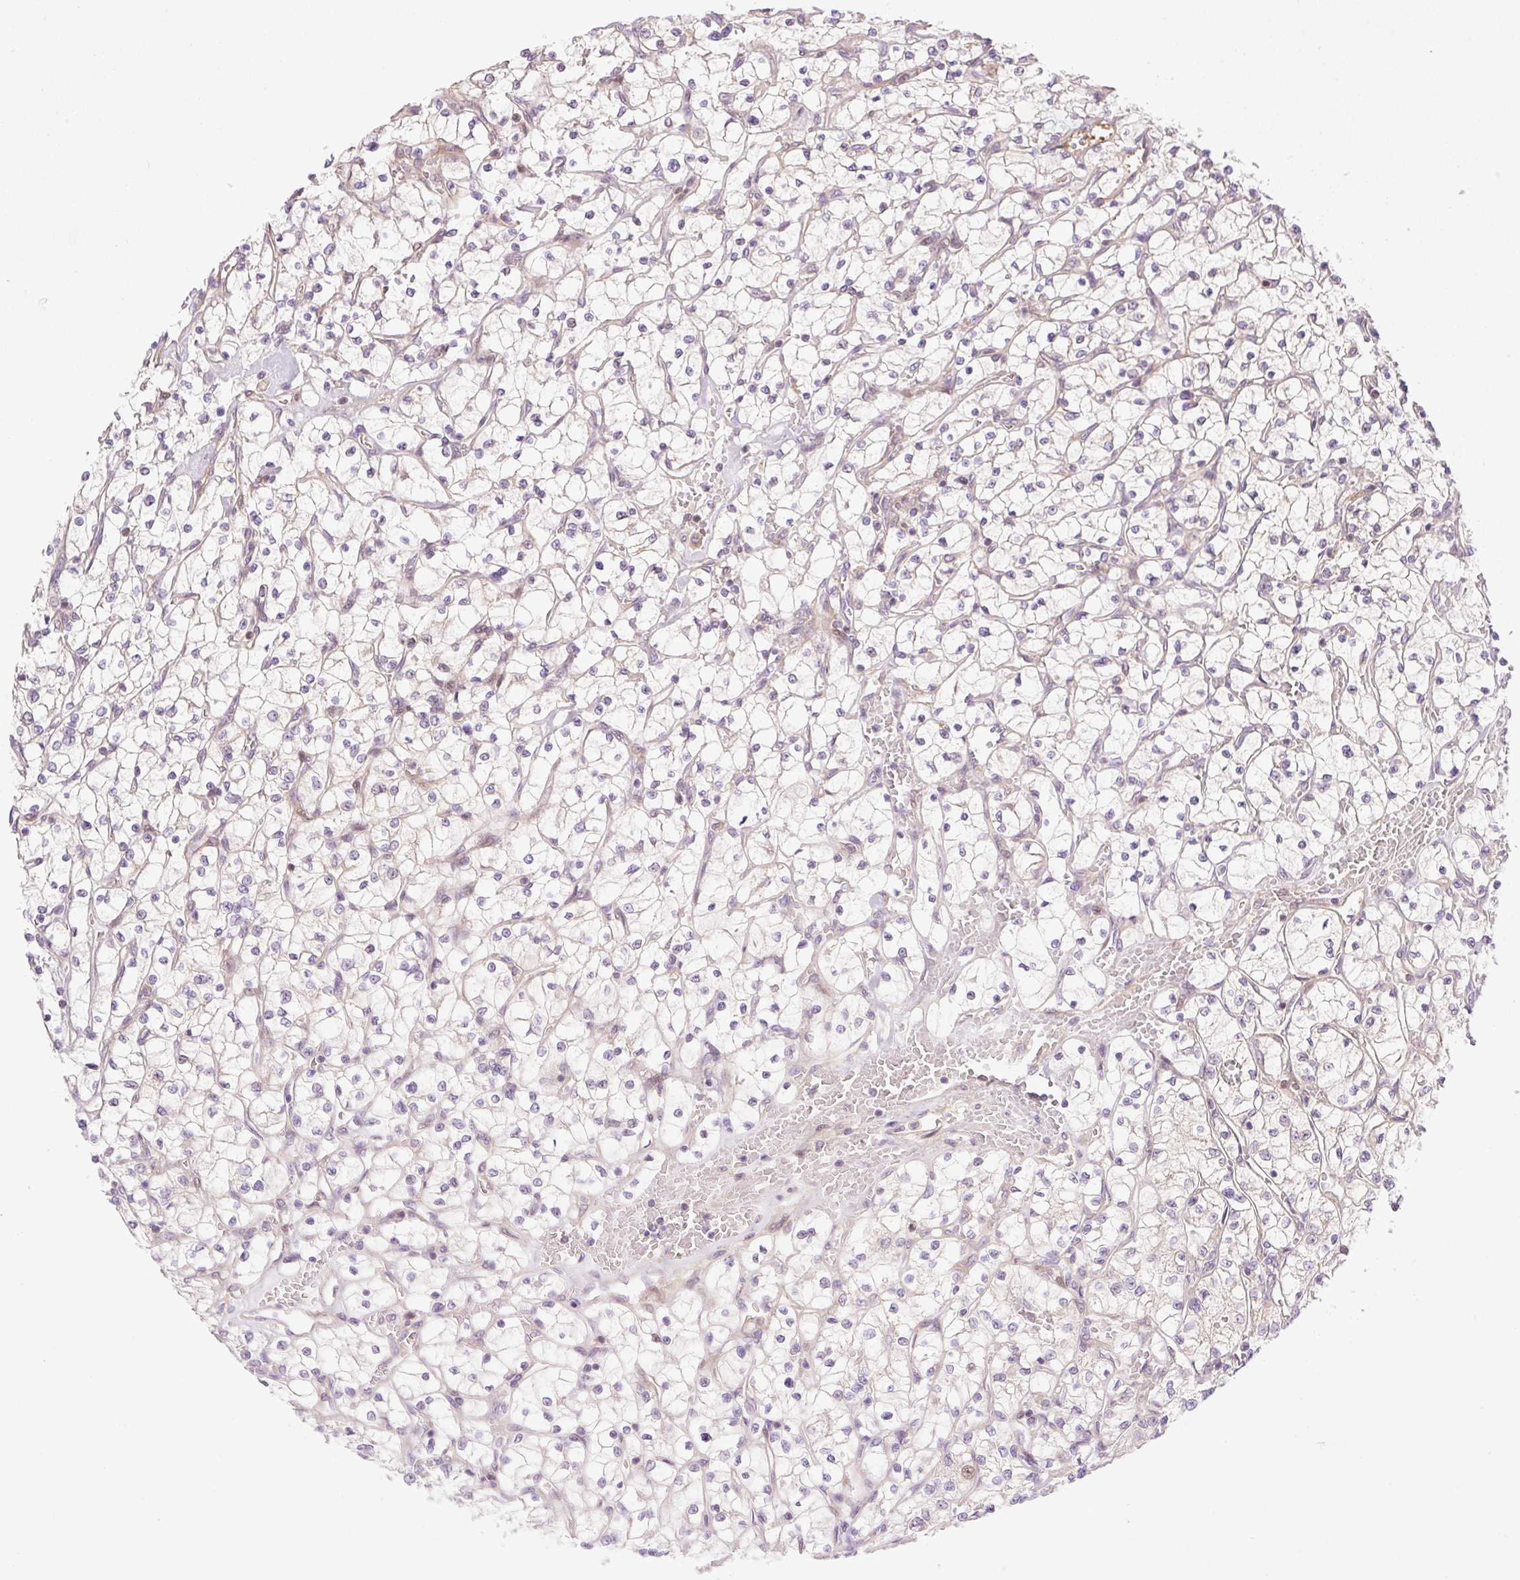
{"staining": {"intensity": "negative", "quantity": "none", "location": "none"}, "tissue": "renal cancer", "cell_type": "Tumor cells", "image_type": "cancer", "snomed": [{"axis": "morphology", "description": "Adenocarcinoma, NOS"}, {"axis": "topography", "description": "Kidney"}], "caption": "Immunohistochemistry micrograph of neoplastic tissue: renal adenocarcinoma stained with DAB shows no significant protein positivity in tumor cells.", "gene": "ZNF394", "patient": {"sex": "female", "age": 64}}